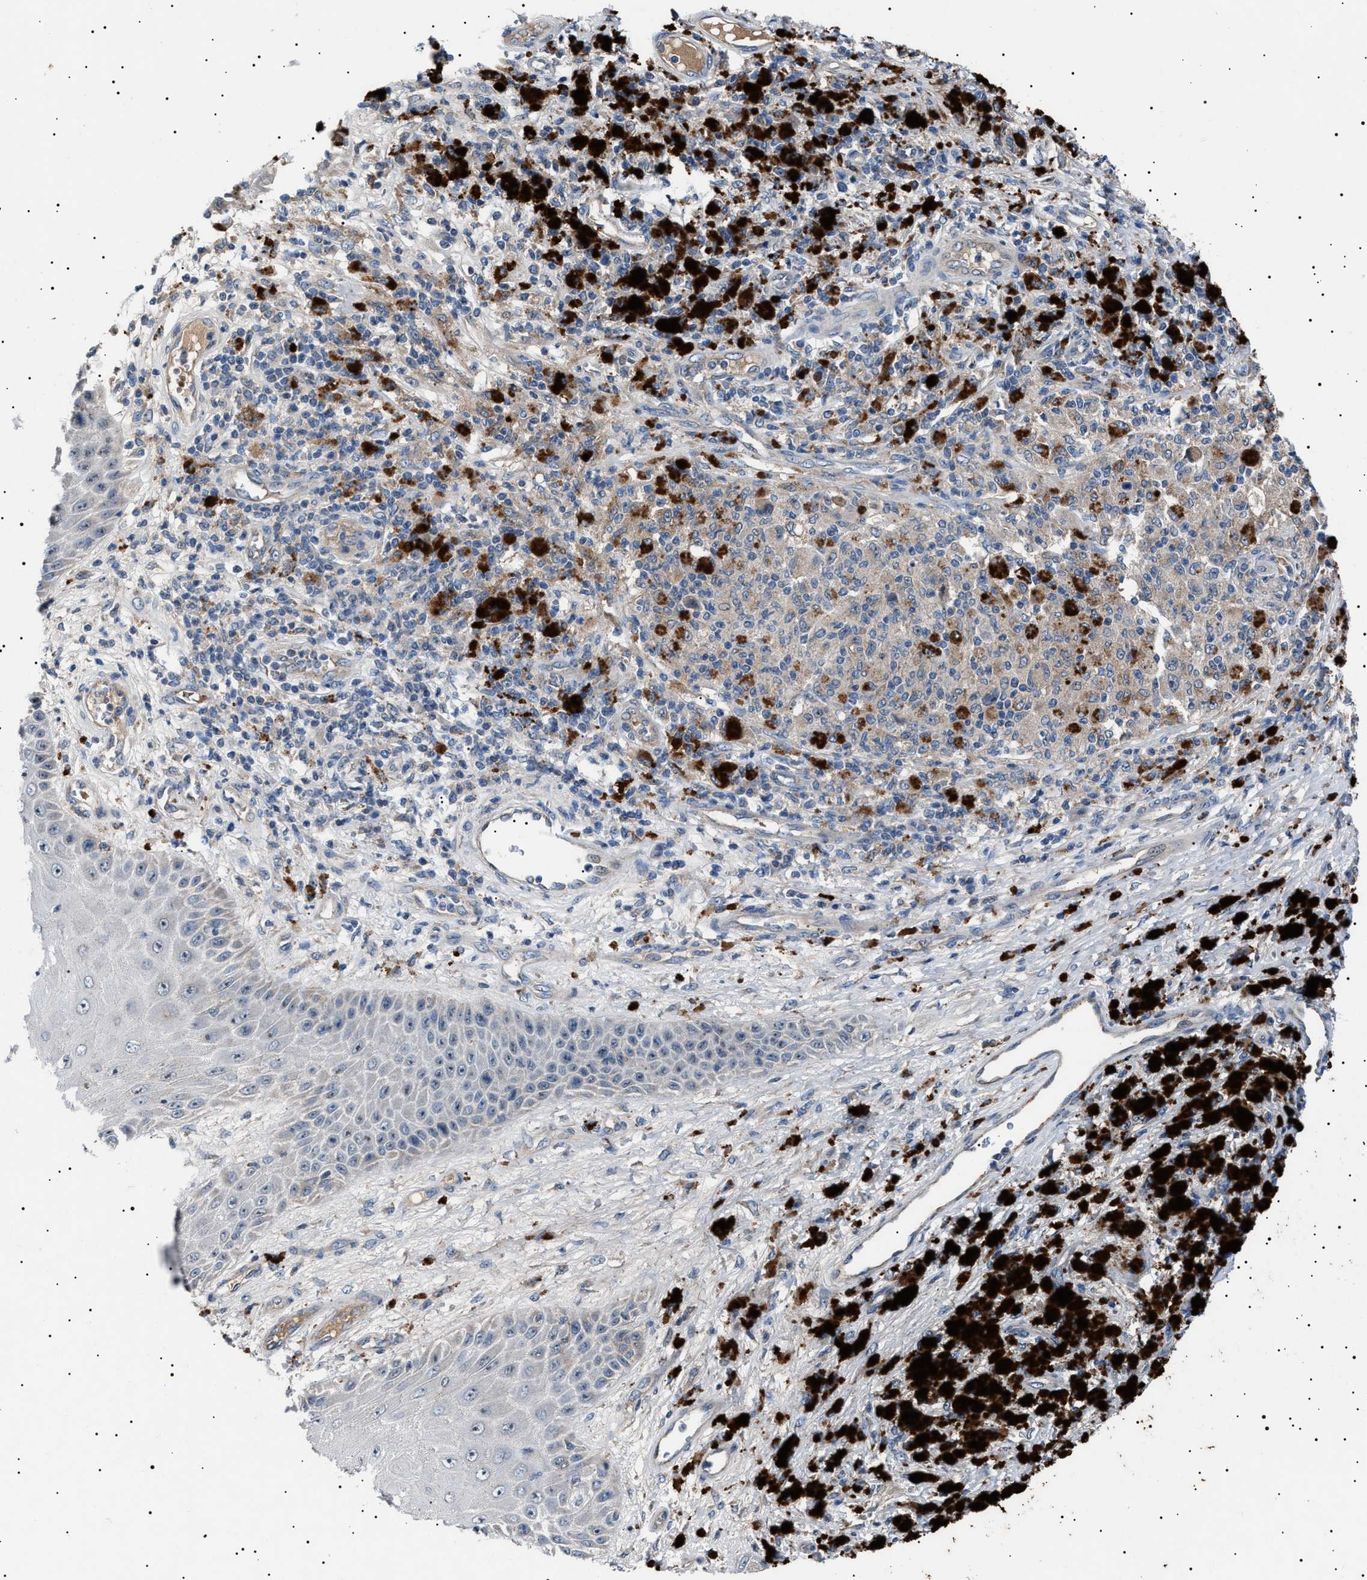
{"staining": {"intensity": "moderate", "quantity": "25%-75%", "location": "cytoplasmic/membranous"}, "tissue": "melanoma", "cell_type": "Tumor cells", "image_type": "cancer", "snomed": [{"axis": "morphology", "description": "Malignant melanoma, NOS"}, {"axis": "topography", "description": "Skin"}], "caption": "Brown immunohistochemical staining in malignant melanoma displays moderate cytoplasmic/membranous staining in about 25%-75% of tumor cells. The staining was performed using DAB, with brown indicating positive protein expression. Nuclei are stained blue with hematoxylin.", "gene": "PTRH1", "patient": {"sex": "female", "age": 73}}